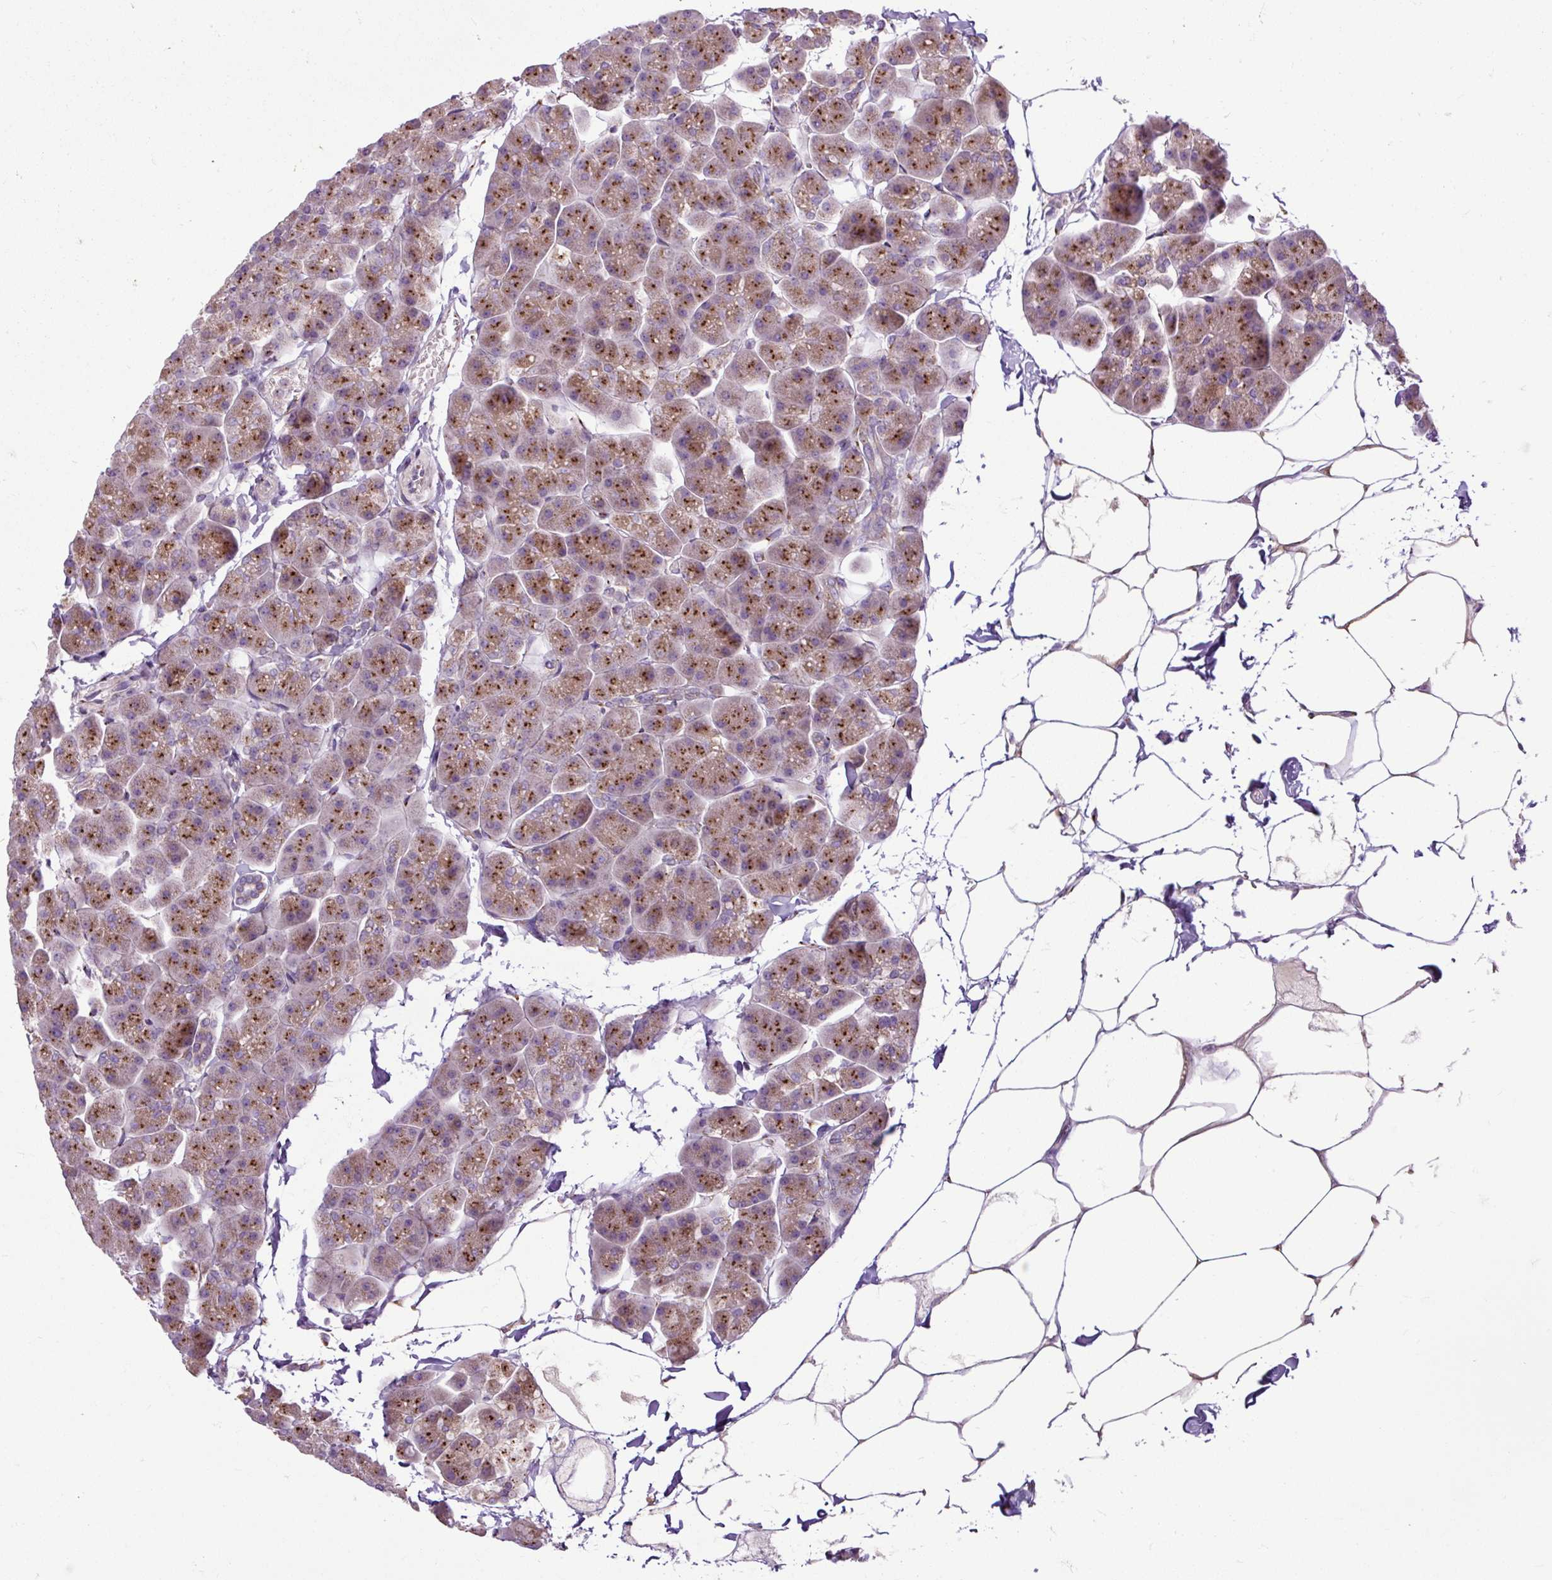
{"staining": {"intensity": "strong", "quantity": ">75%", "location": "cytoplasmic/membranous"}, "tissue": "pancreas", "cell_type": "Exocrine glandular cells", "image_type": "normal", "snomed": [{"axis": "morphology", "description": "Normal tissue, NOS"}, {"axis": "topography", "description": "Pancreas"}], "caption": "Human pancreas stained for a protein (brown) demonstrates strong cytoplasmic/membranous positive positivity in approximately >75% of exocrine glandular cells.", "gene": "MSMP", "patient": {"sex": "male", "age": 35}}